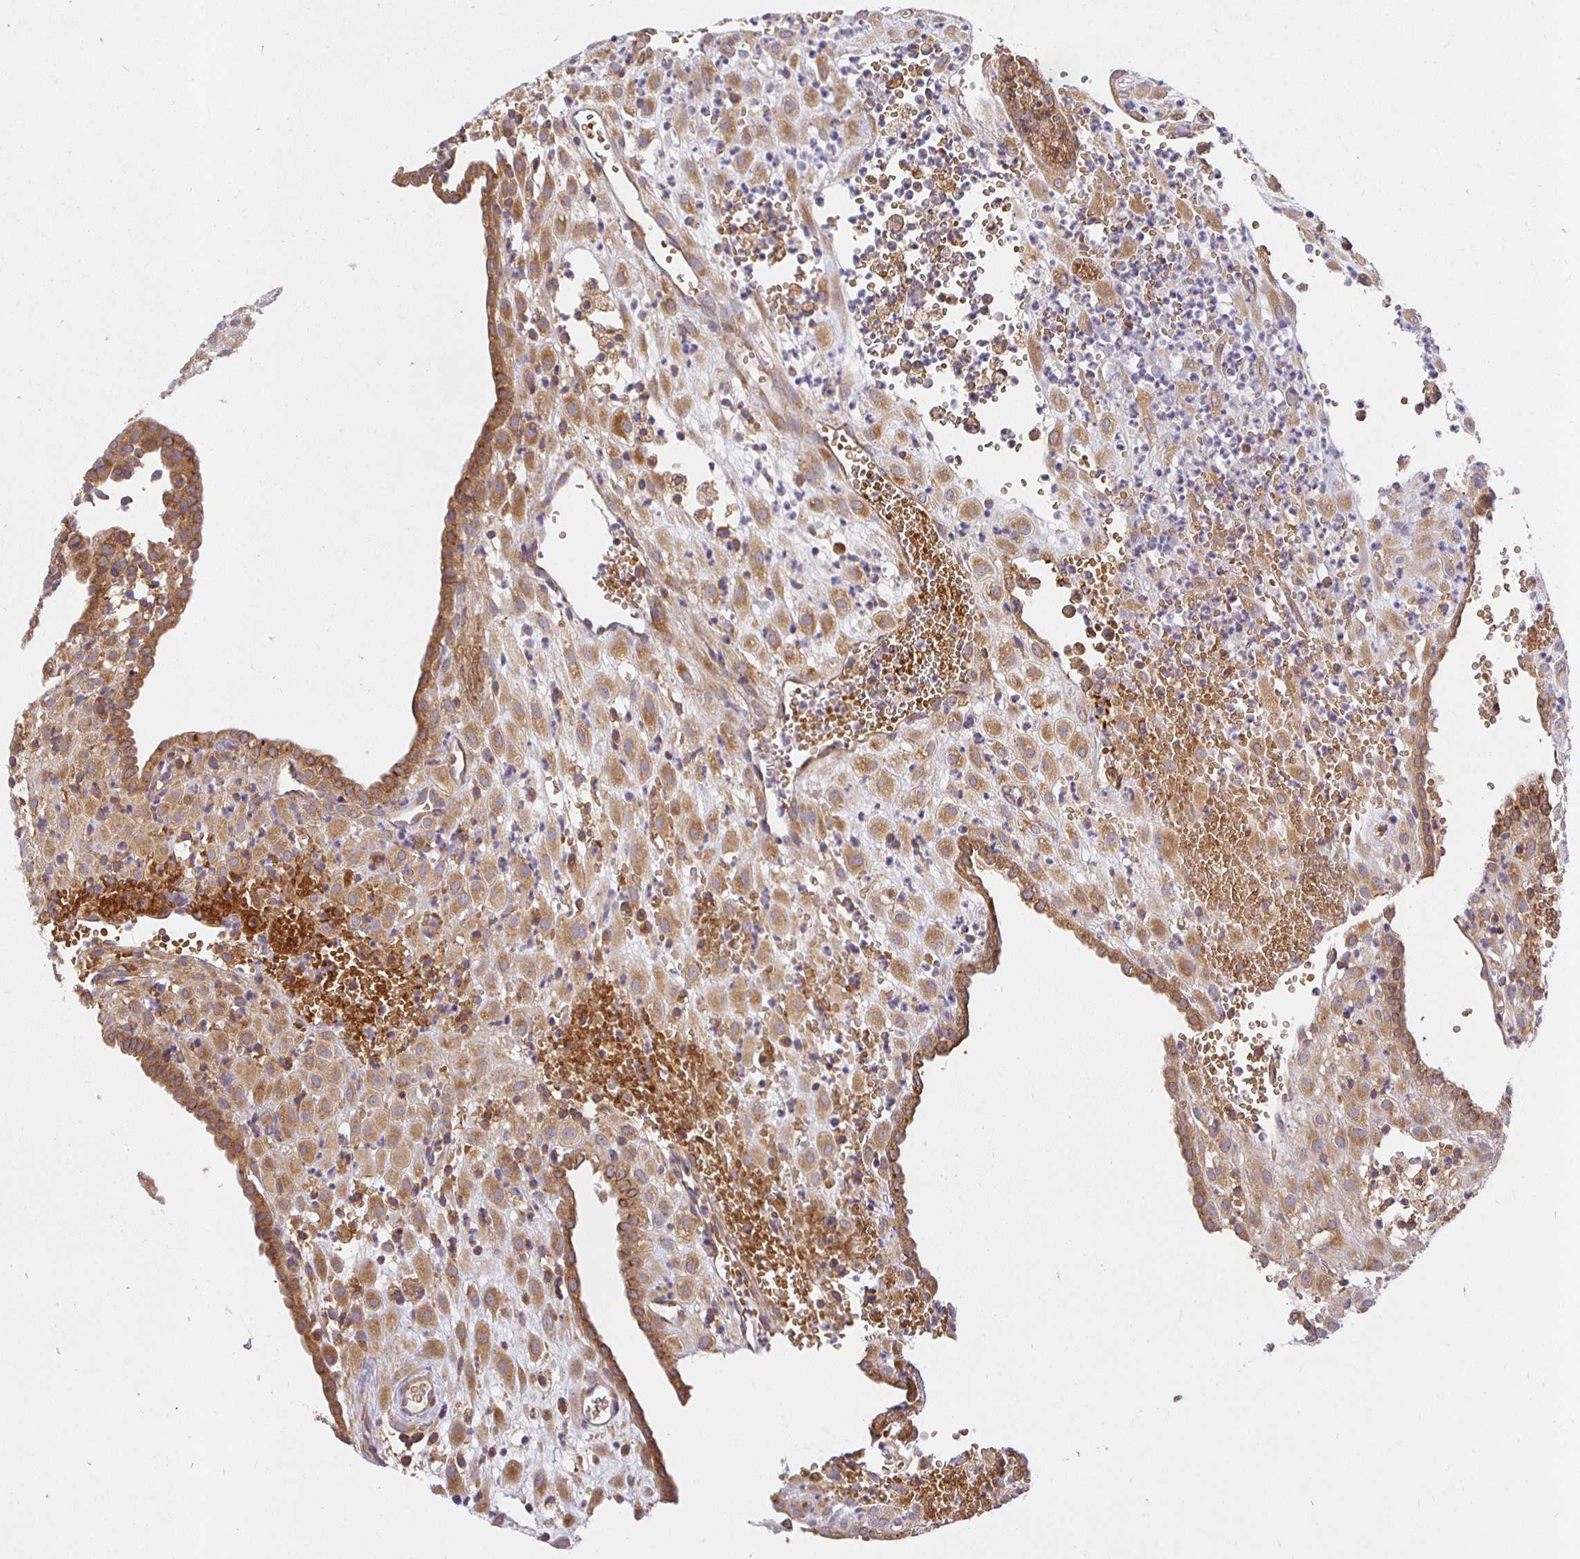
{"staining": {"intensity": "moderate", "quantity": ">75%", "location": "cytoplasmic/membranous"}, "tissue": "placenta", "cell_type": "Decidual cells", "image_type": "normal", "snomed": [{"axis": "morphology", "description": "Normal tissue, NOS"}, {"axis": "topography", "description": "Placenta"}], "caption": "A high-resolution image shows immunohistochemistry (IHC) staining of unremarkable placenta, which displays moderate cytoplasmic/membranous expression in approximately >75% of decidual cells. The staining was performed using DAB (3,3'-diaminobenzidine), with brown indicating positive protein expression. Nuclei are stained blue with hematoxylin.", "gene": "IRAK1", "patient": {"sex": "female", "age": 24}}